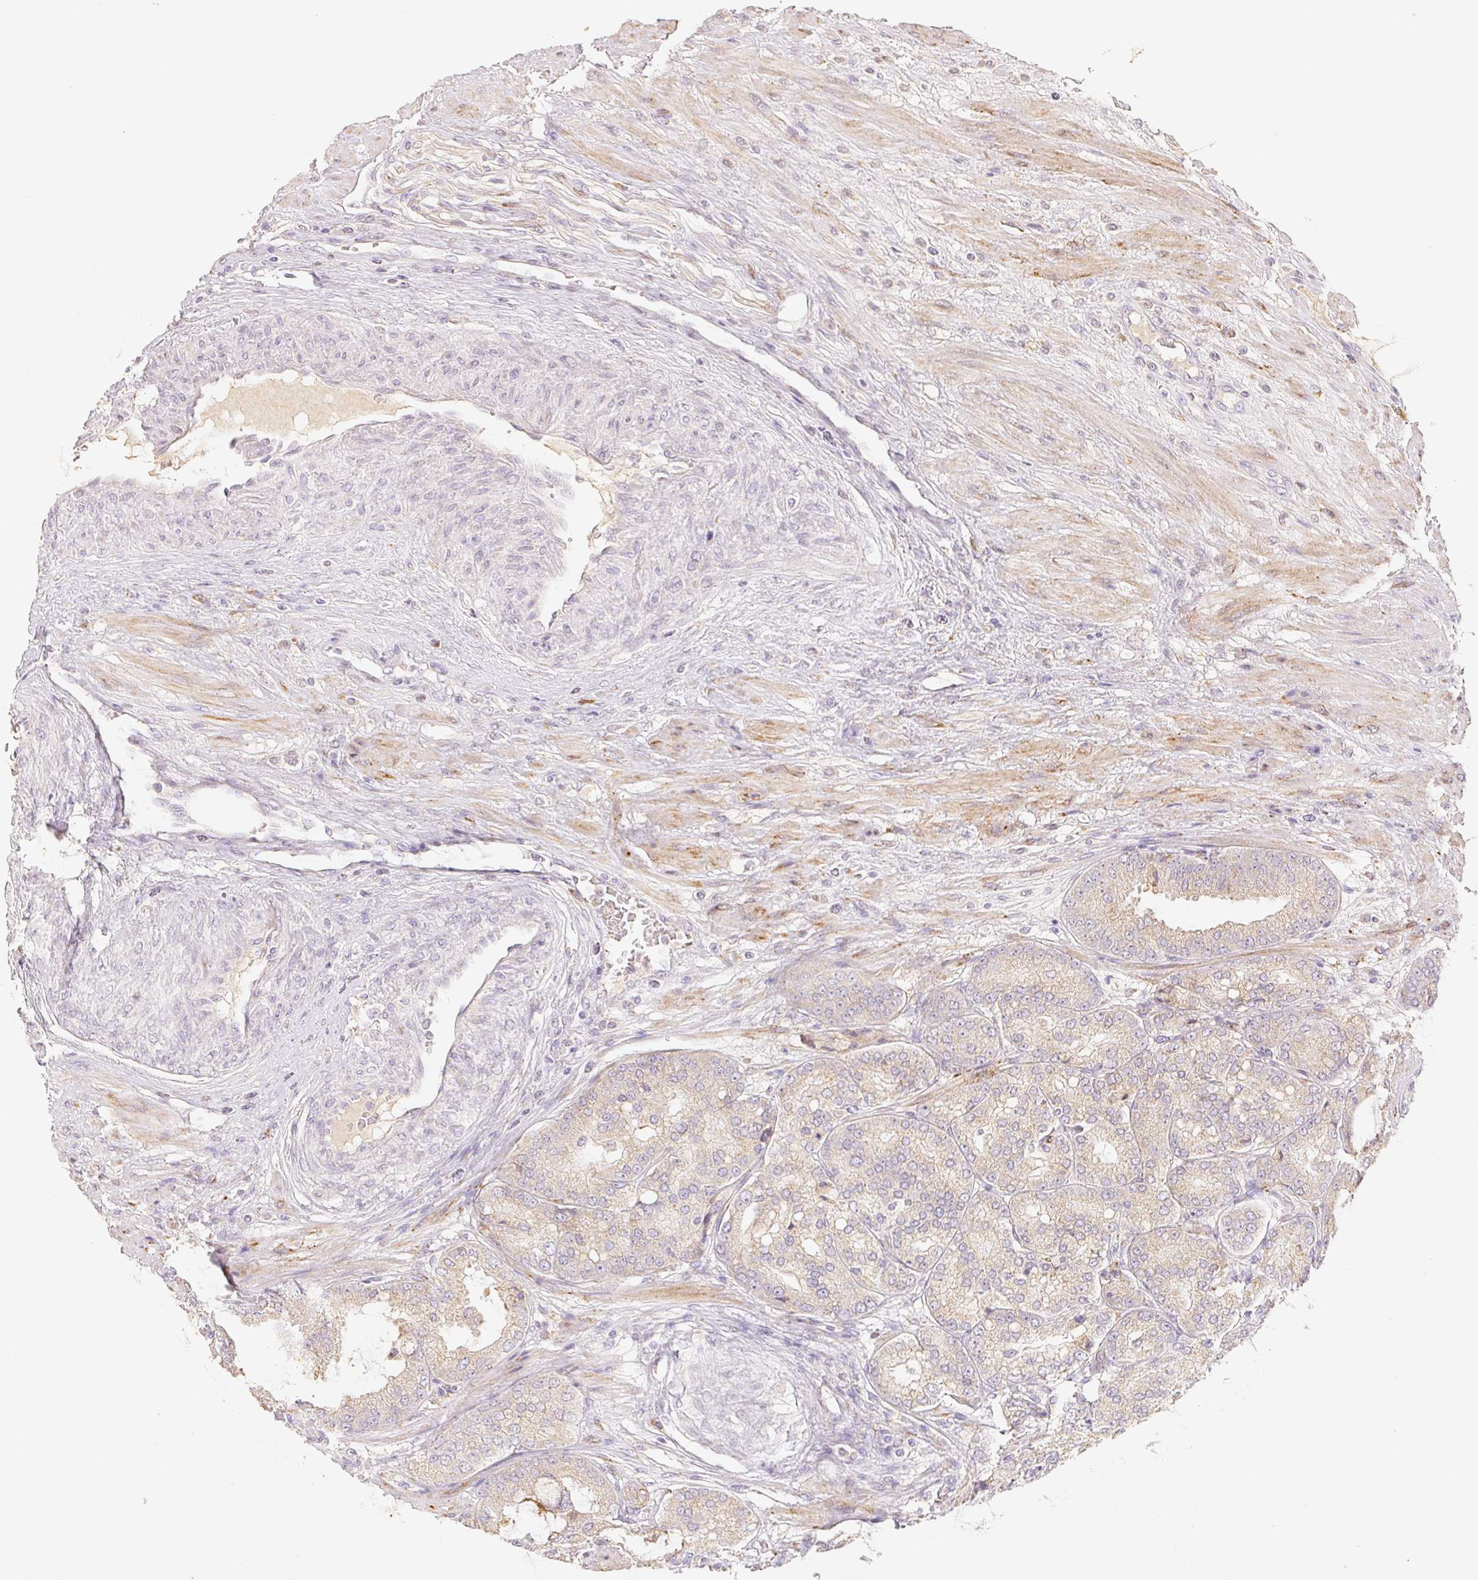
{"staining": {"intensity": "weak", "quantity": "<25%", "location": "cytoplasmic/membranous"}, "tissue": "prostate cancer", "cell_type": "Tumor cells", "image_type": "cancer", "snomed": [{"axis": "morphology", "description": "Adenocarcinoma, High grade"}, {"axis": "topography", "description": "Prostate"}], "caption": "Tumor cells are negative for brown protein staining in high-grade adenocarcinoma (prostate). (DAB immunohistochemistry (IHC) visualized using brightfield microscopy, high magnification).", "gene": "ACVR1B", "patient": {"sex": "male", "age": 71}}